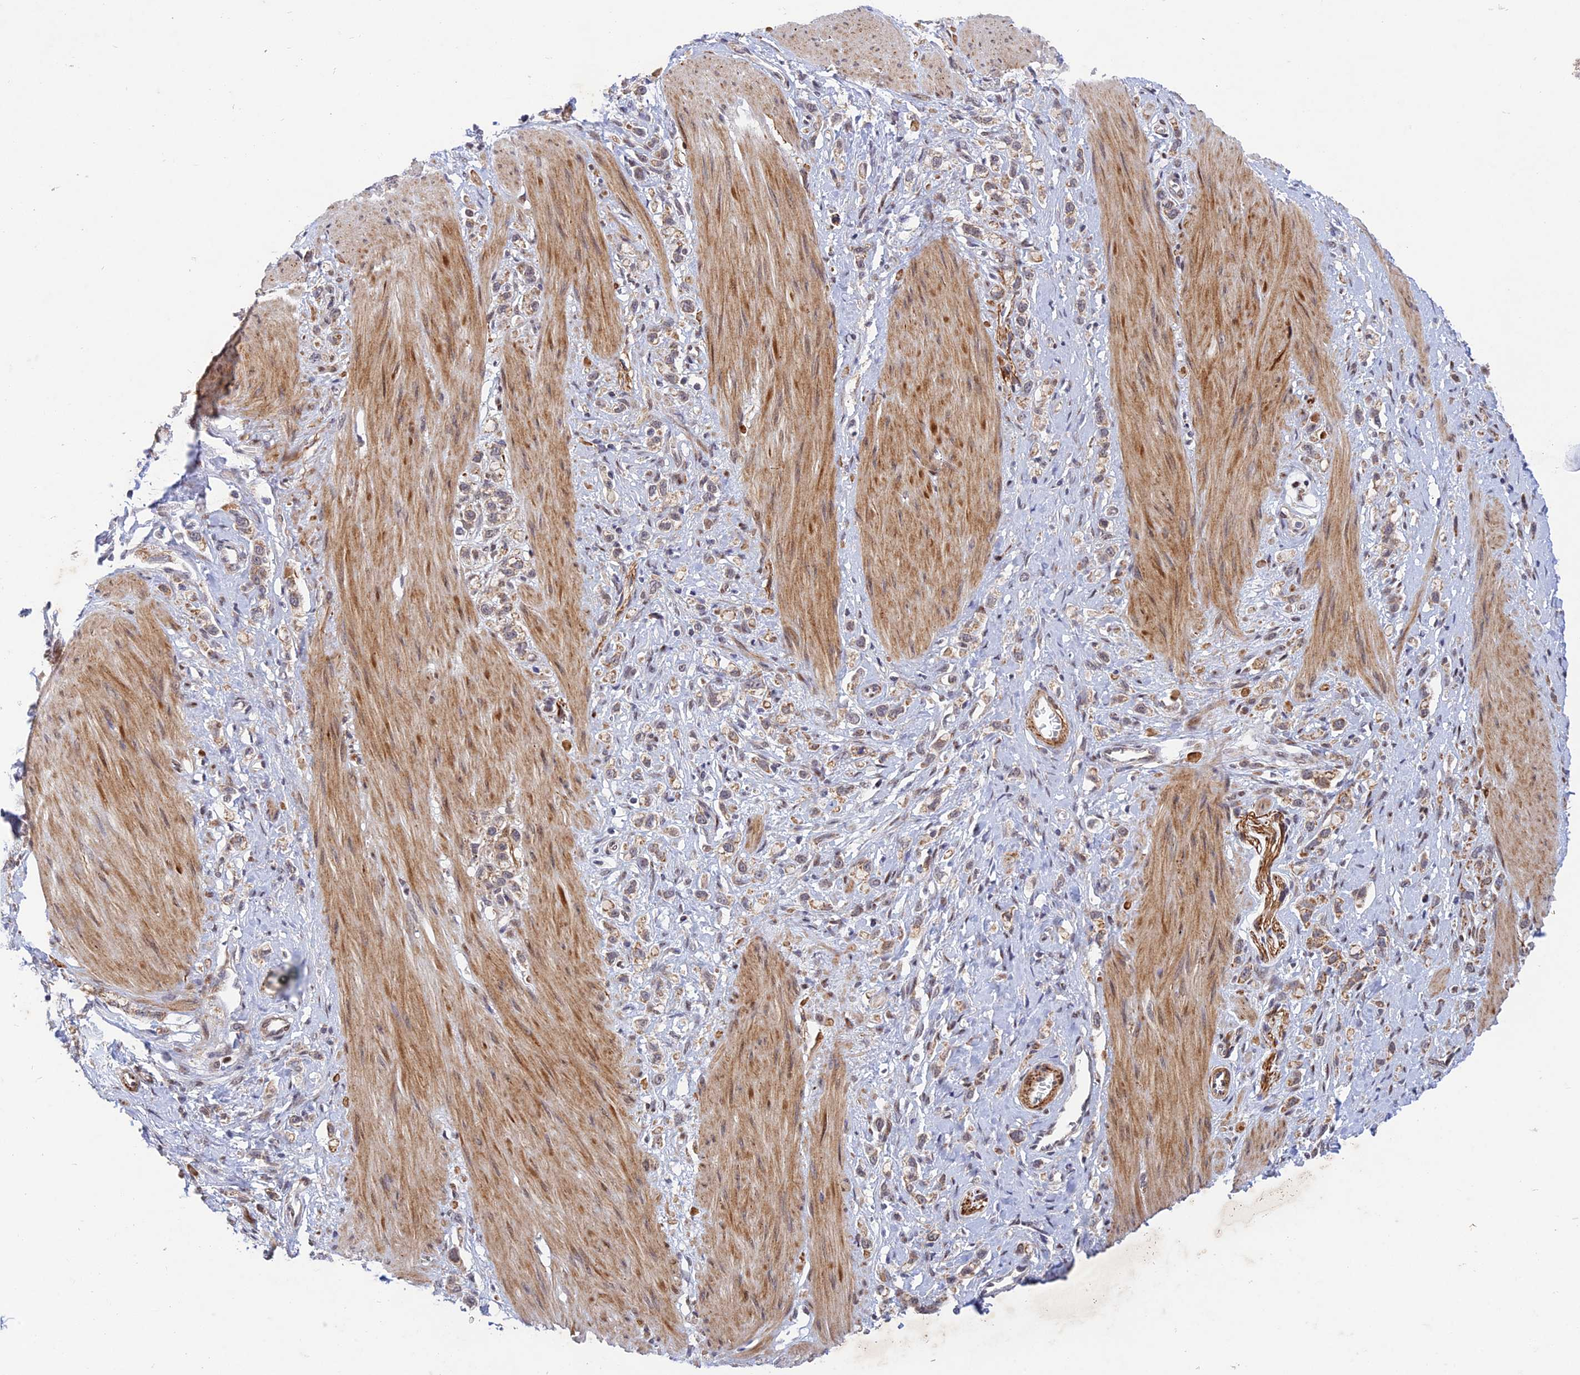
{"staining": {"intensity": "weak", "quantity": "25%-75%", "location": "cytoplasmic/membranous,nuclear"}, "tissue": "stomach cancer", "cell_type": "Tumor cells", "image_type": "cancer", "snomed": [{"axis": "morphology", "description": "Adenocarcinoma, NOS"}, {"axis": "topography", "description": "Stomach"}], "caption": "Immunohistochemistry (IHC) photomicrograph of human adenocarcinoma (stomach) stained for a protein (brown), which shows low levels of weak cytoplasmic/membranous and nuclear positivity in approximately 25%-75% of tumor cells.", "gene": "WDR55", "patient": {"sex": "female", "age": 65}}